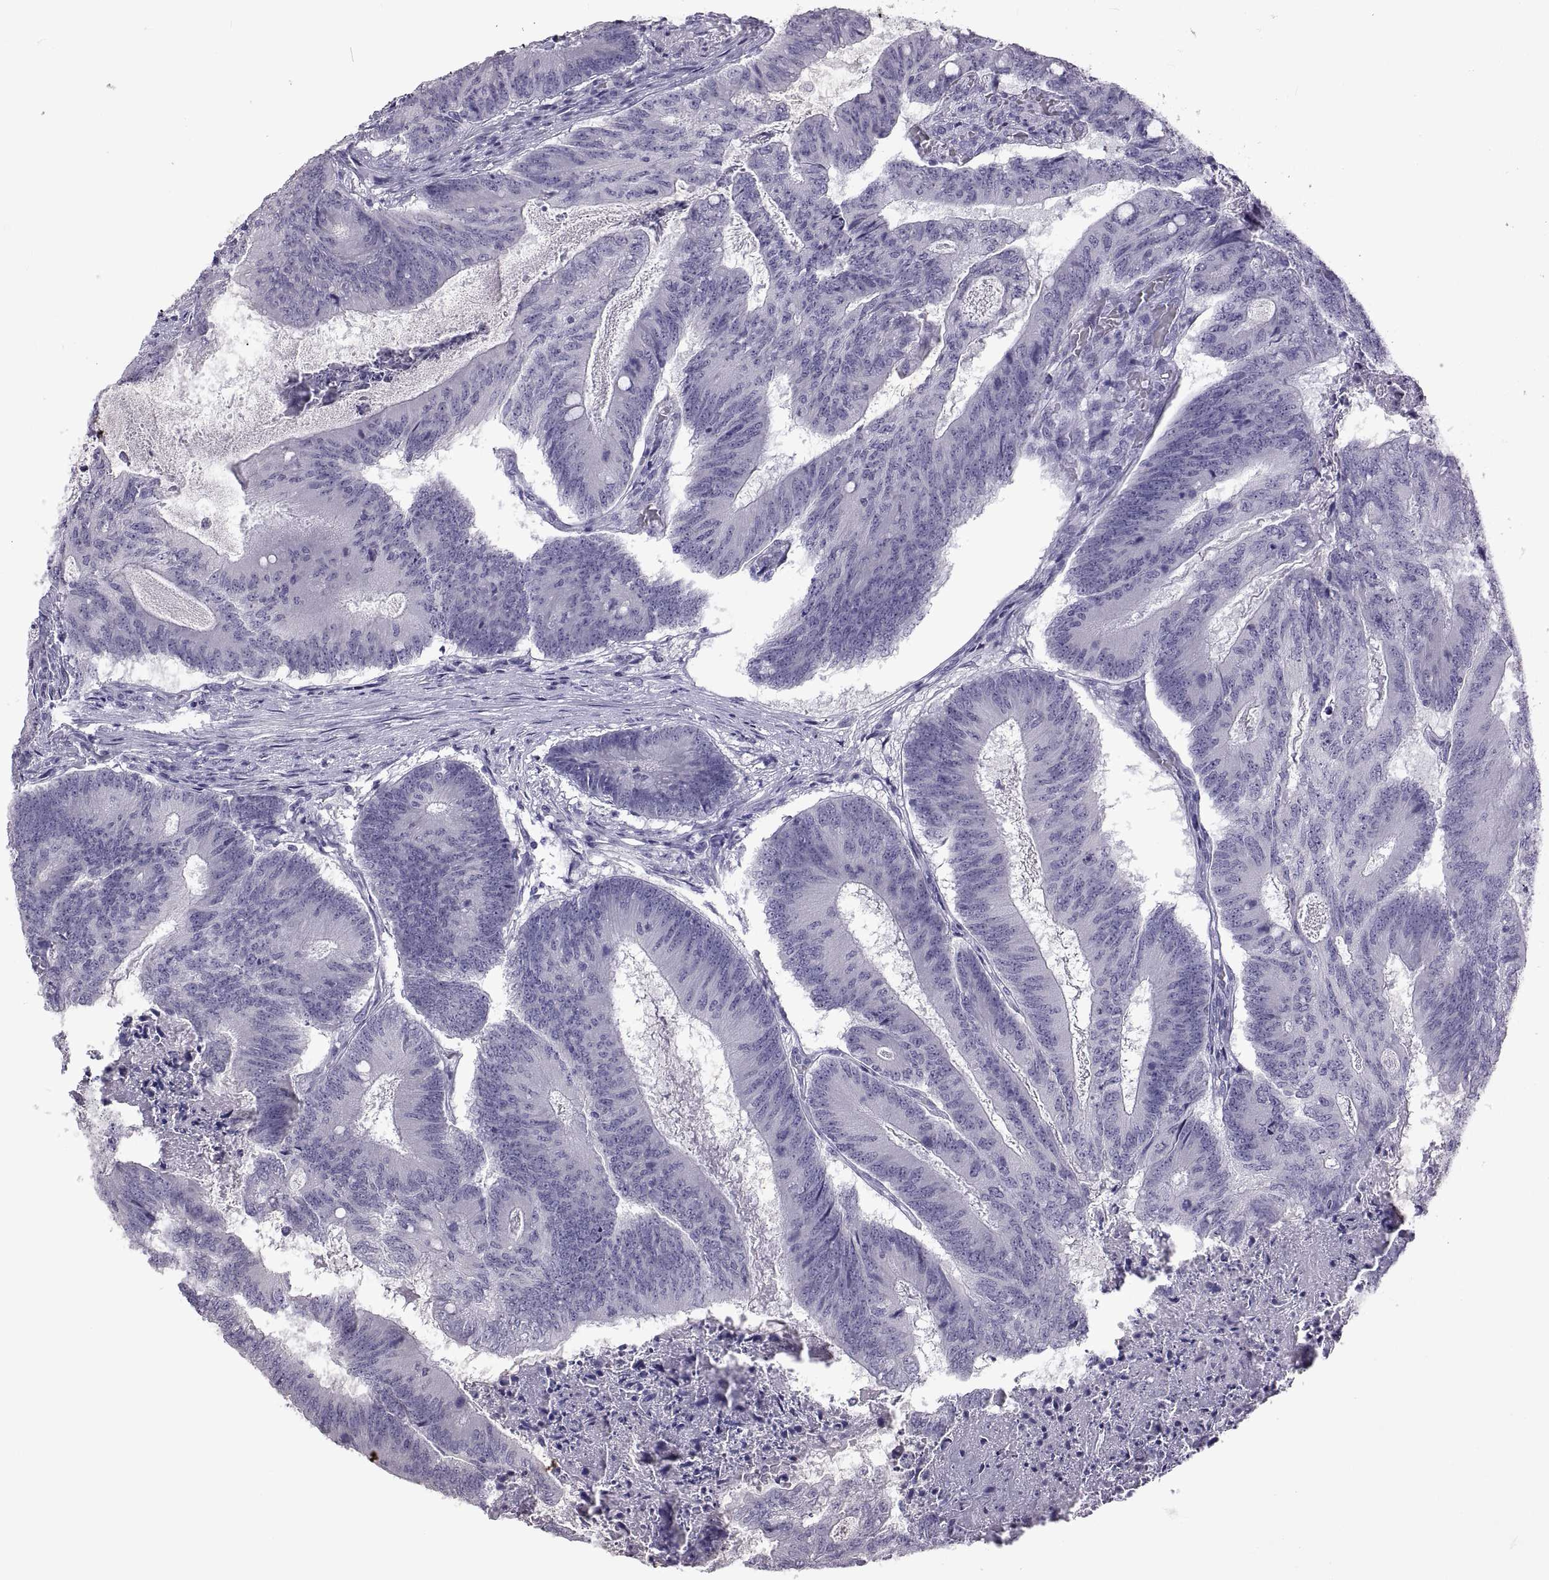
{"staining": {"intensity": "negative", "quantity": "none", "location": "none"}, "tissue": "colorectal cancer", "cell_type": "Tumor cells", "image_type": "cancer", "snomed": [{"axis": "morphology", "description": "Adenocarcinoma, NOS"}, {"axis": "topography", "description": "Colon"}], "caption": "DAB (3,3'-diaminobenzidine) immunohistochemical staining of human adenocarcinoma (colorectal) shows no significant staining in tumor cells.", "gene": "RDM1", "patient": {"sex": "female", "age": 70}}